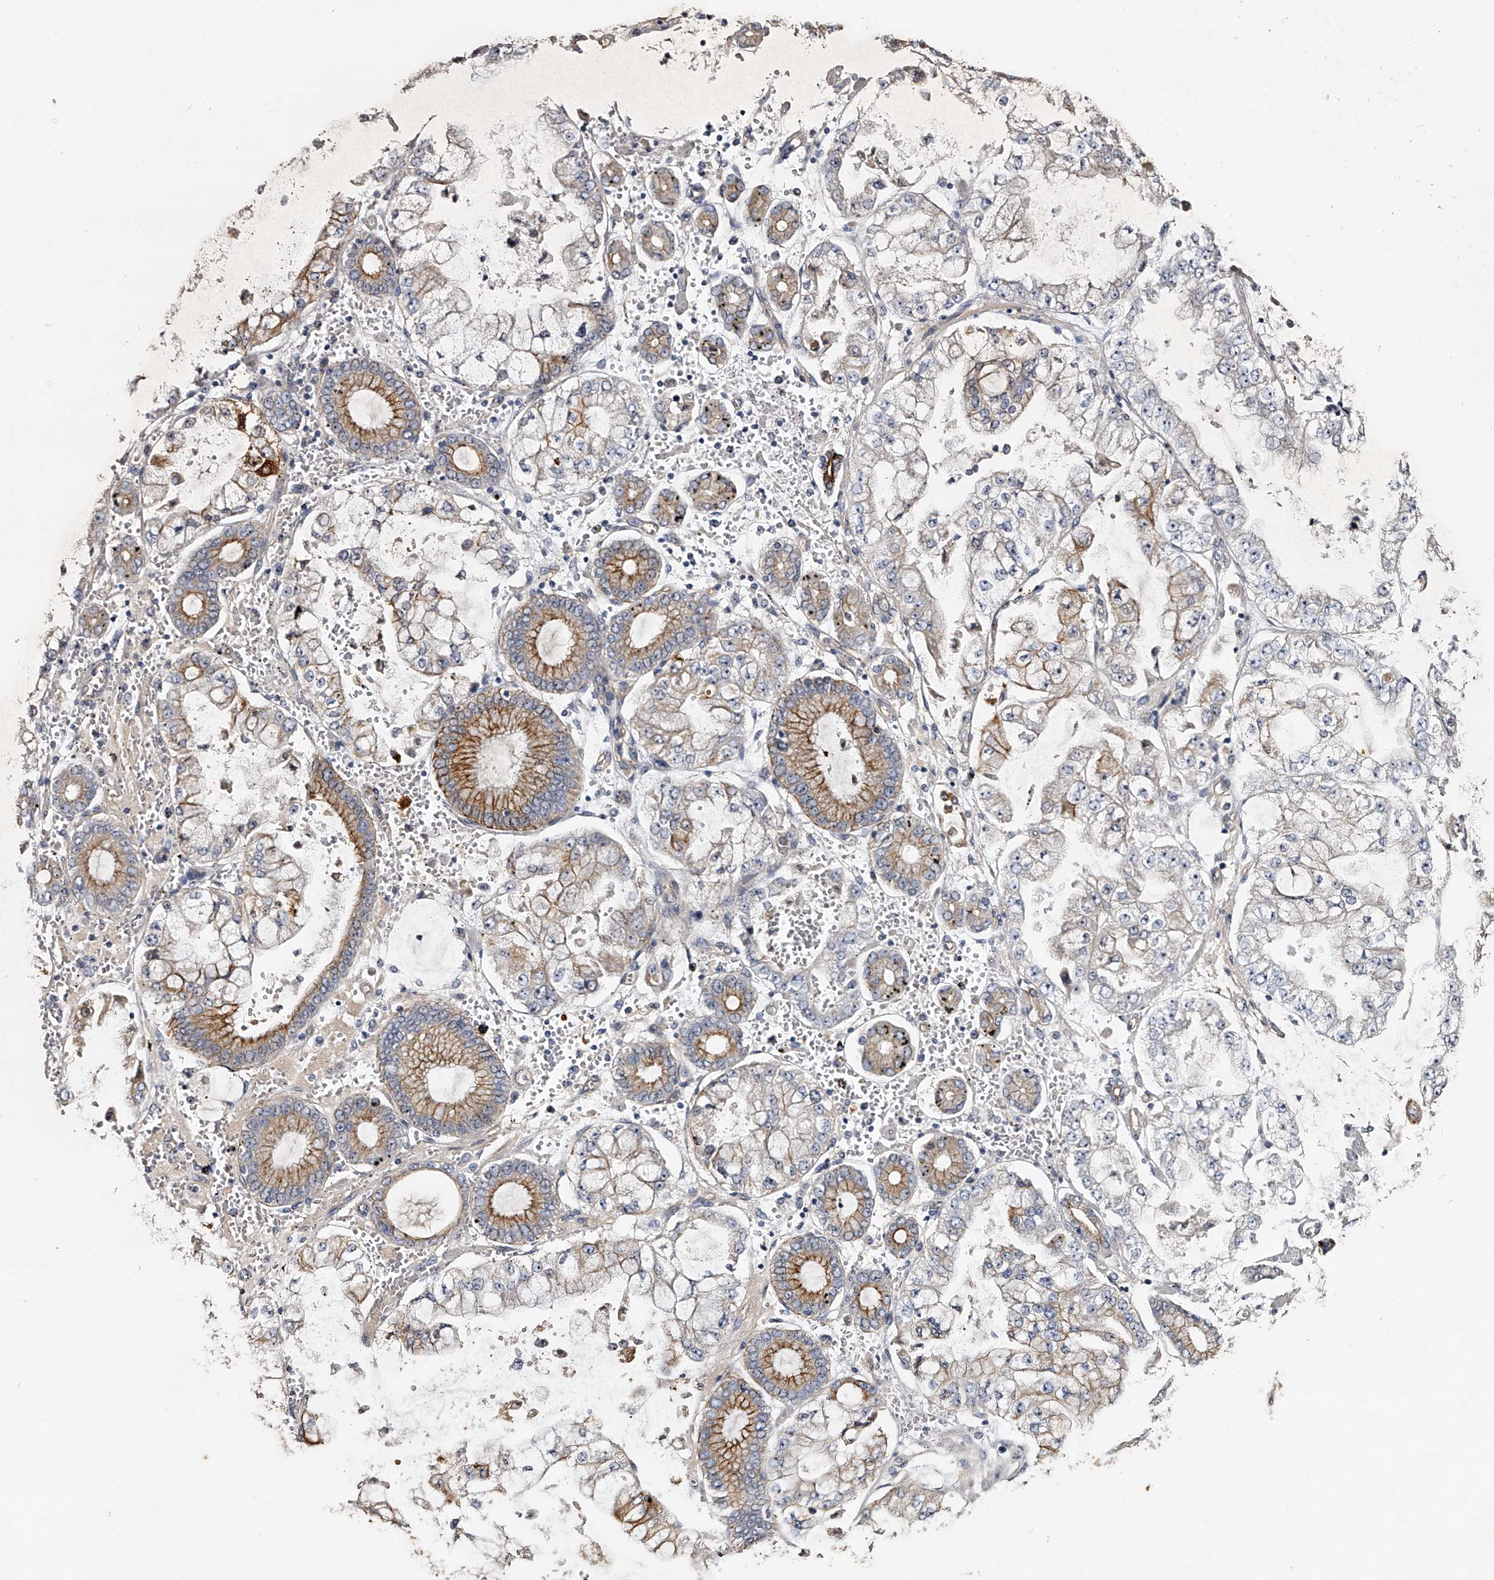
{"staining": {"intensity": "strong", "quantity": "25%-75%", "location": "cytoplasmic/membranous"}, "tissue": "stomach cancer", "cell_type": "Tumor cells", "image_type": "cancer", "snomed": [{"axis": "morphology", "description": "Adenocarcinoma, NOS"}, {"axis": "topography", "description": "Stomach"}], "caption": "The photomicrograph exhibits a brown stain indicating the presence of a protein in the cytoplasmic/membranous of tumor cells in stomach cancer (adenocarcinoma). (DAB (3,3'-diaminobenzidine) = brown stain, brightfield microscopy at high magnification).", "gene": "MDN1", "patient": {"sex": "male", "age": 76}}